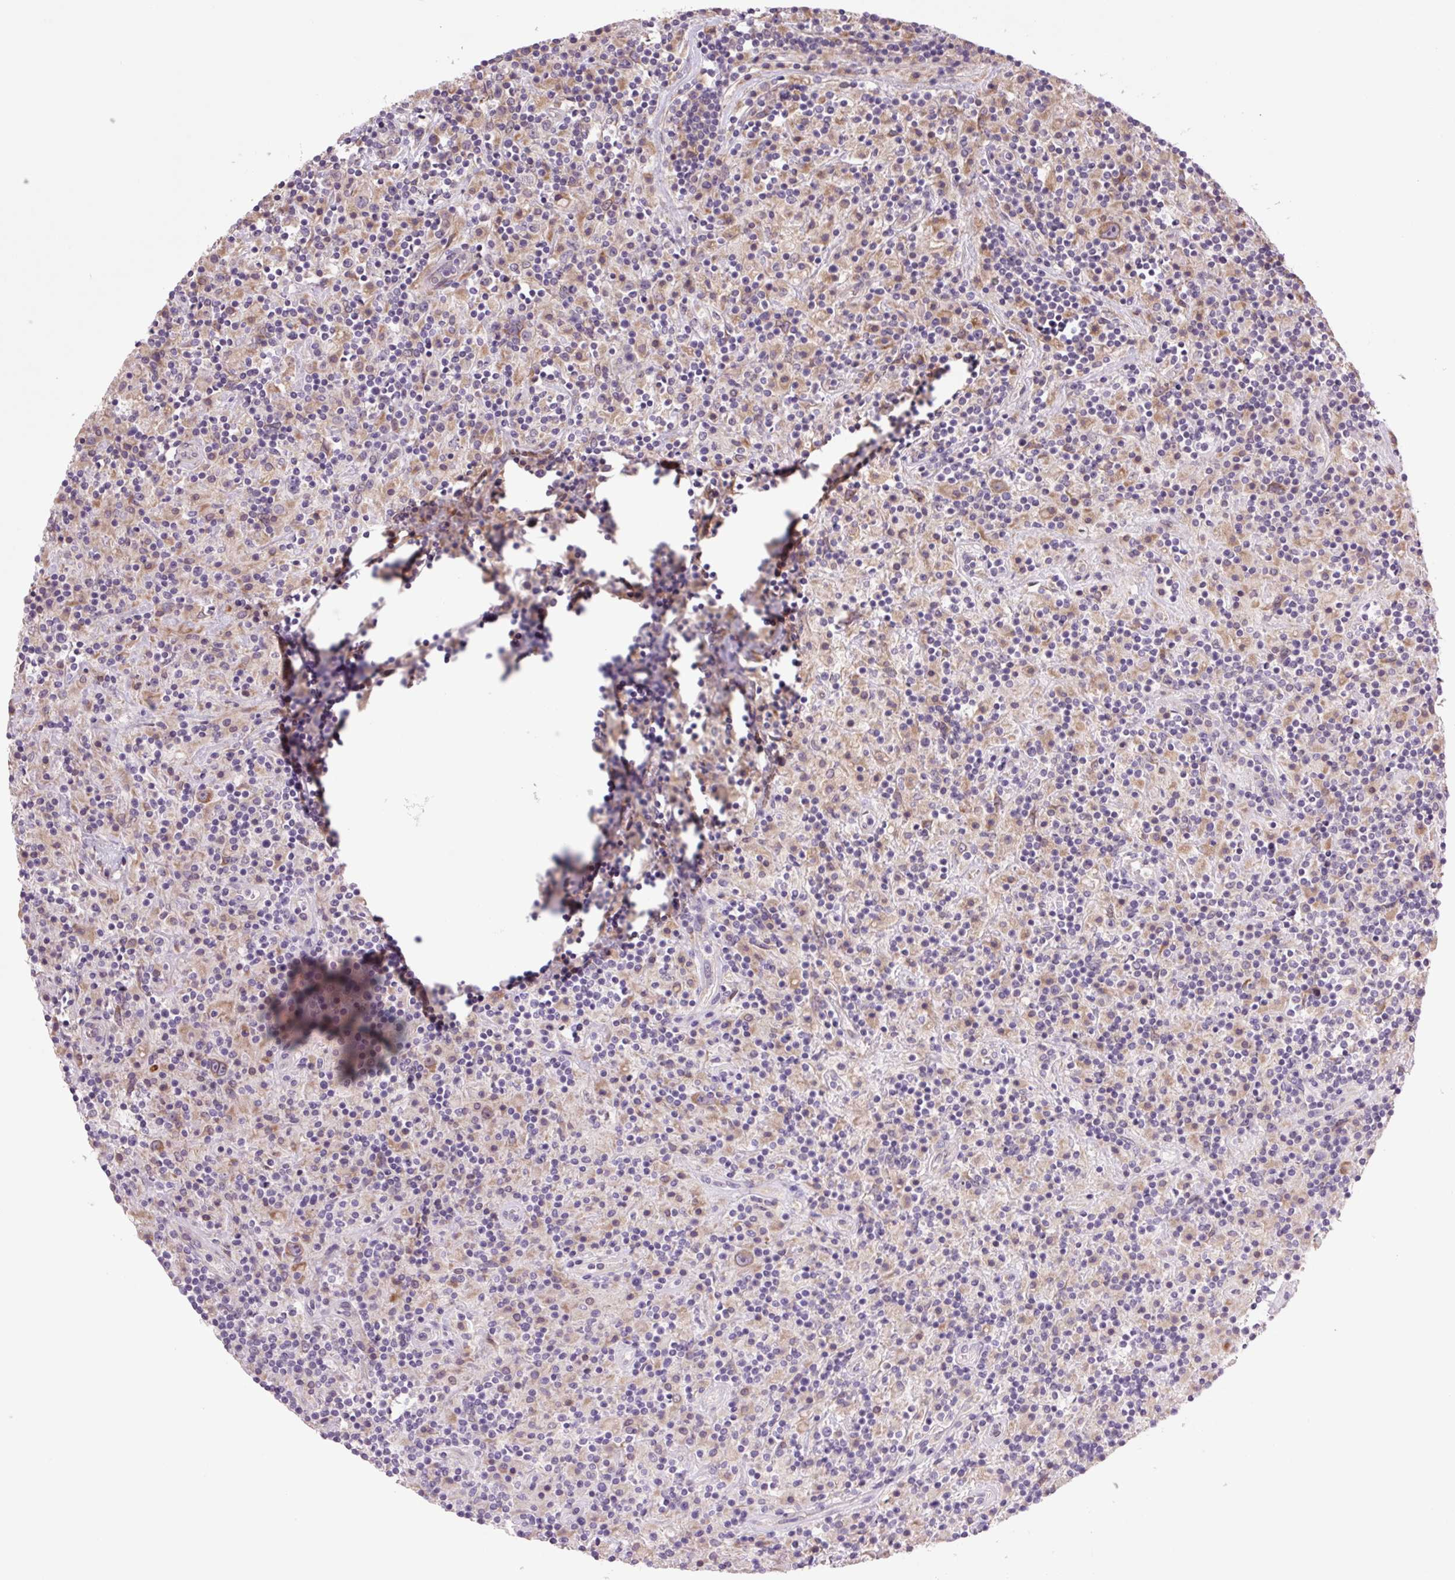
{"staining": {"intensity": "moderate", "quantity": ">75%", "location": "cytoplasmic/membranous"}, "tissue": "lymphoma", "cell_type": "Tumor cells", "image_type": "cancer", "snomed": [{"axis": "morphology", "description": "Hodgkin's disease, NOS"}, {"axis": "topography", "description": "Lymph node"}], "caption": "Tumor cells show medium levels of moderate cytoplasmic/membranous expression in about >75% of cells in human Hodgkin's disease. (IHC, brightfield microscopy, high magnification).", "gene": "PLA2G4A", "patient": {"sex": "male", "age": 70}}